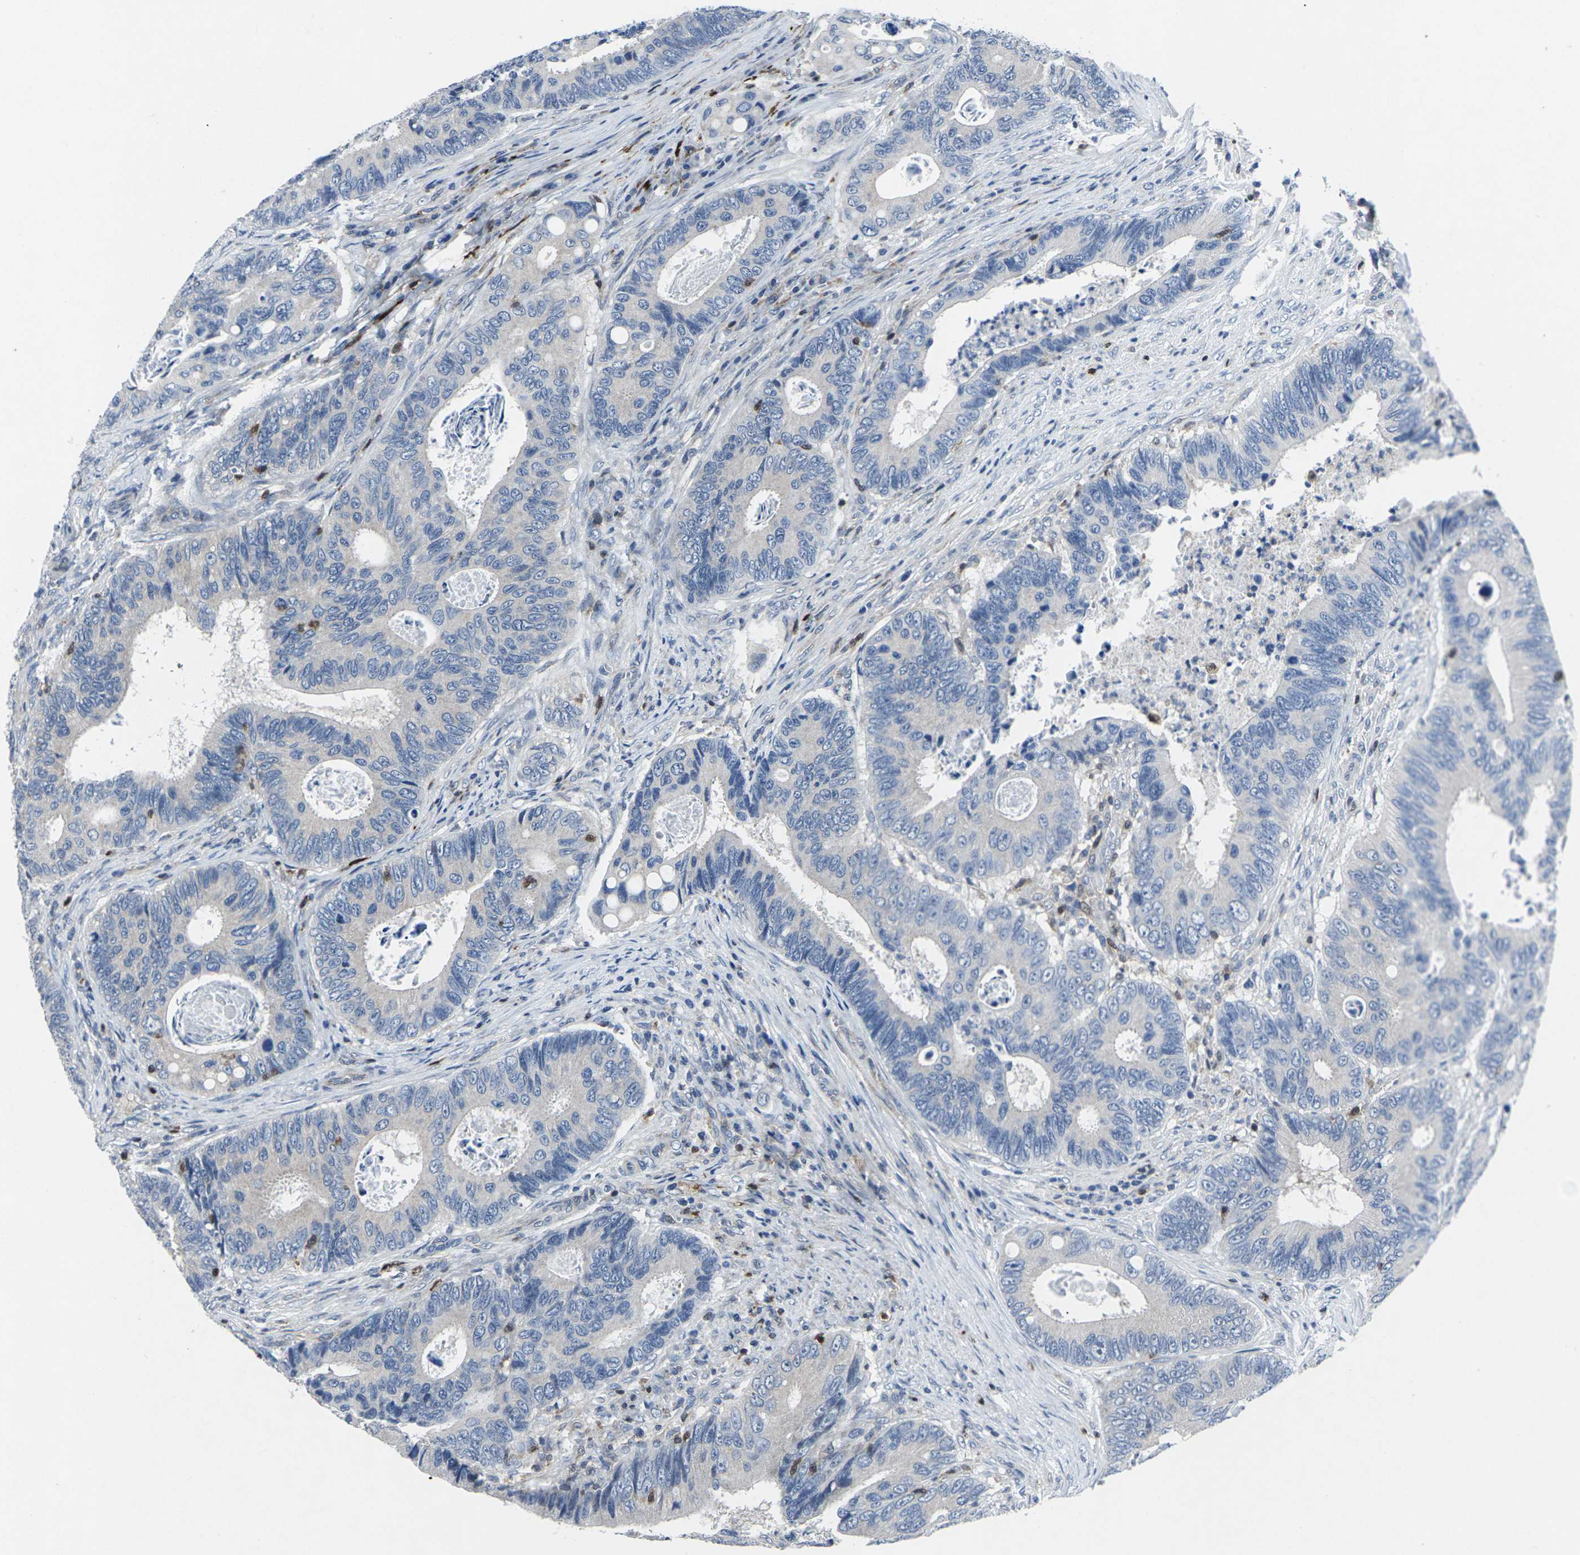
{"staining": {"intensity": "negative", "quantity": "none", "location": "none"}, "tissue": "colorectal cancer", "cell_type": "Tumor cells", "image_type": "cancer", "snomed": [{"axis": "morphology", "description": "Inflammation, NOS"}, {"axis": "morphology", "description": "Adenocarcinoma, NOS"}, {"axis": "topography", "description": "Colon"}], "caption": "Photomicrograph shows no protein positivity in tumor cells of colorectal cancer tissue.", "gene": "STAT4", "patient": {"sex": "male", "age": 72}}